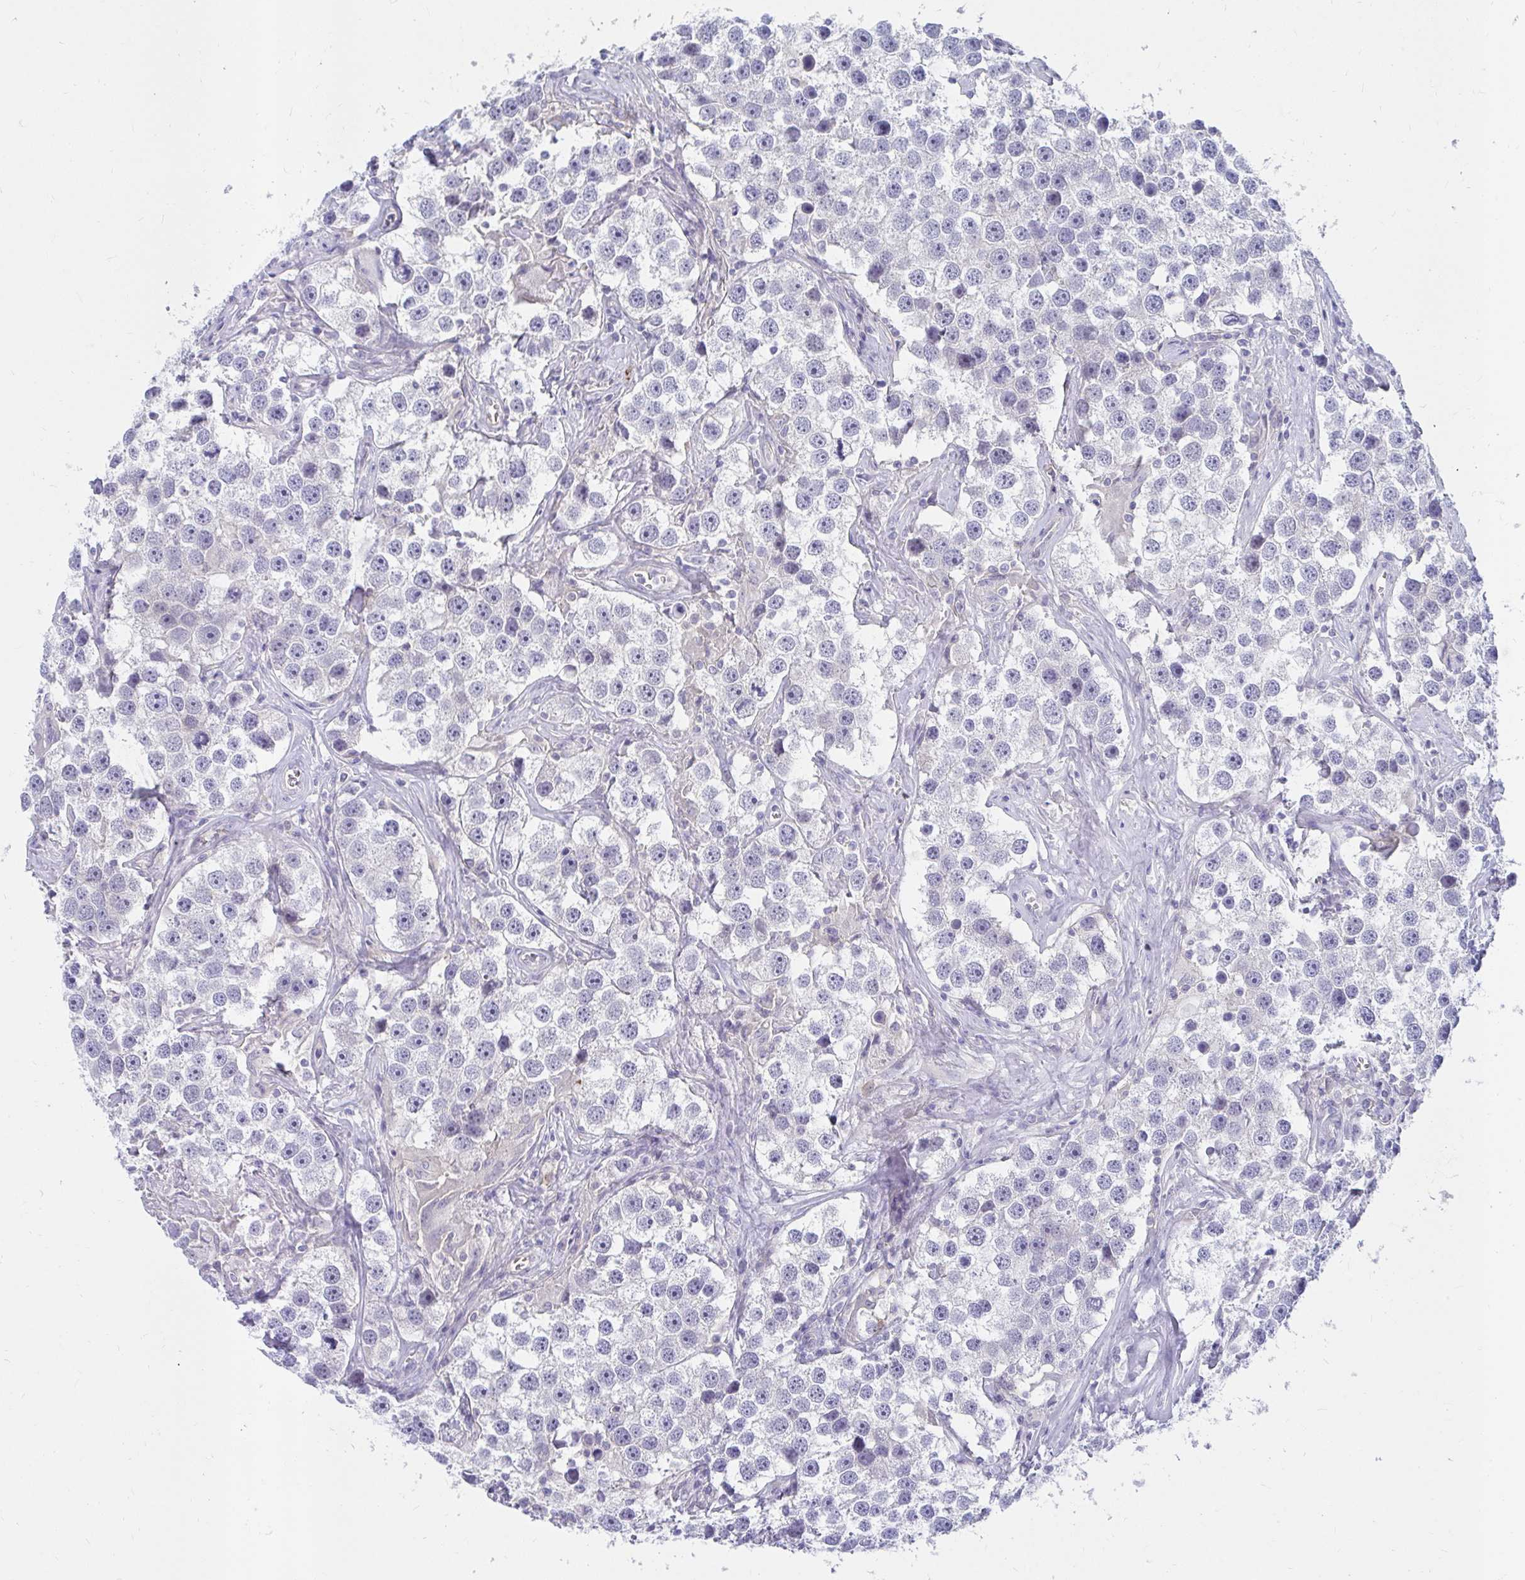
{"staining": {"intensity": "negative", "quantity": "none", "location": "none"}, "tissue": "testis cancer", "cell_type": "Tumor cells", "image_type": "cancer", "snomed": [{"axis": "morphology", "description": "Seminoma, NOS"}, {"axis": "topography", "description": "Testis"}], "caption": "Protein analysis of testis cancer shows no significant positivity in tumor cells.", "gene": "C19orf81", "patient": {"sex": "male", "age": 49}}